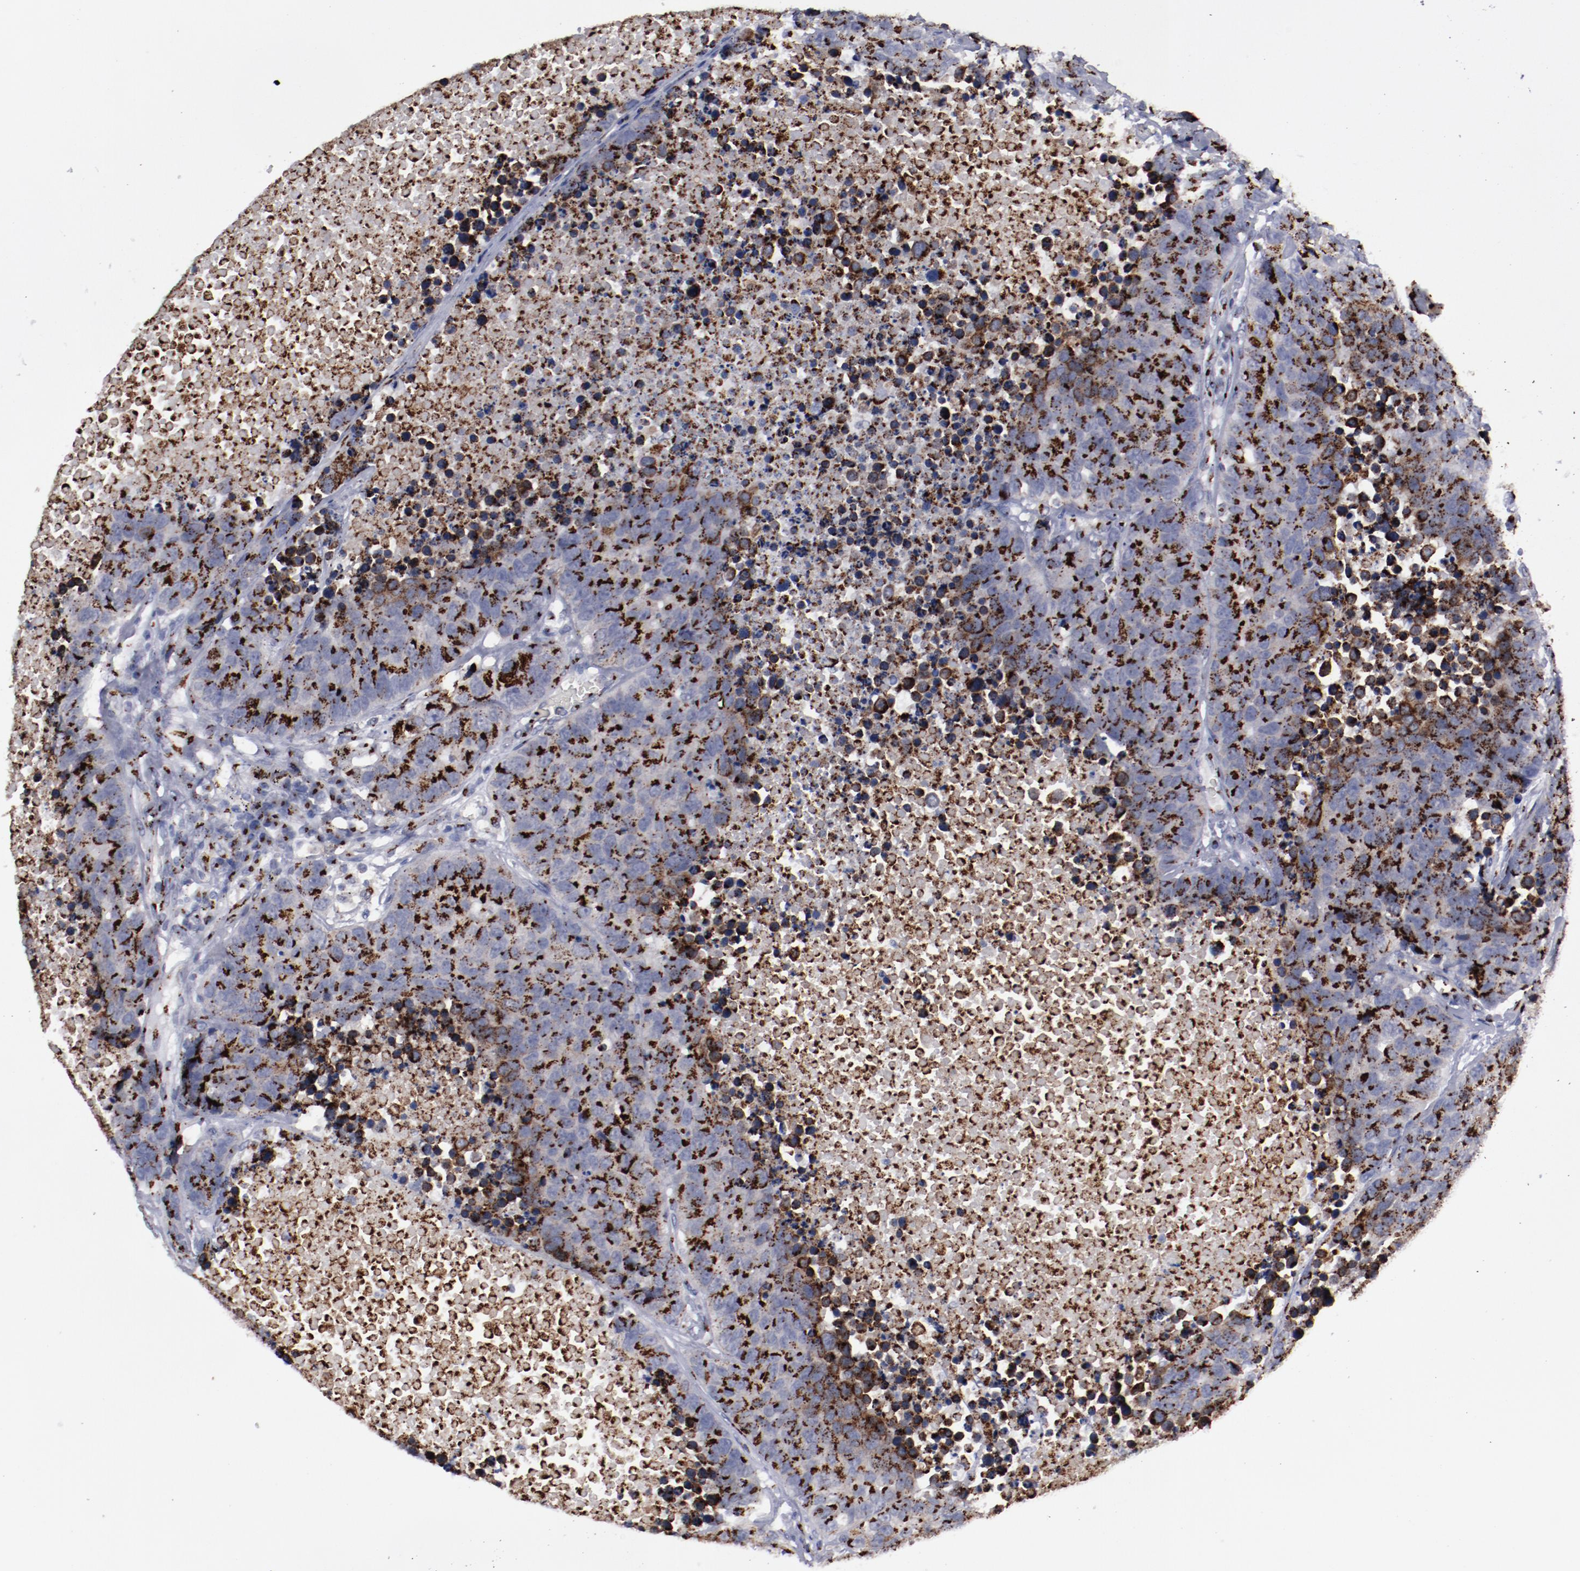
{"staining": {"intensity": "strong", "quantity": ">75%", "location": "cytoplasmic/membranous"}, "tissue": "carcinoid", "cell_type": "Tumor cells", "image_type": "cancer", "snomed": [{"axis": "morphology", "description": "Carcinoid, malignant, NOS"}, {"axis": "topography", "description": "Lung"}], "caption": "Immunohistochemistry of carcinoid shows high levels of strong cytoplasmic/membranous staining in about >75% of tumor cells. The staining was performed using DAB to visualize the protein expression in brown, while the nuclei were stained in blue with hematoxylin (Magnification: 20x).", "gene": "GOLIM4", "patient": {"sex": "male", "age": 60}}